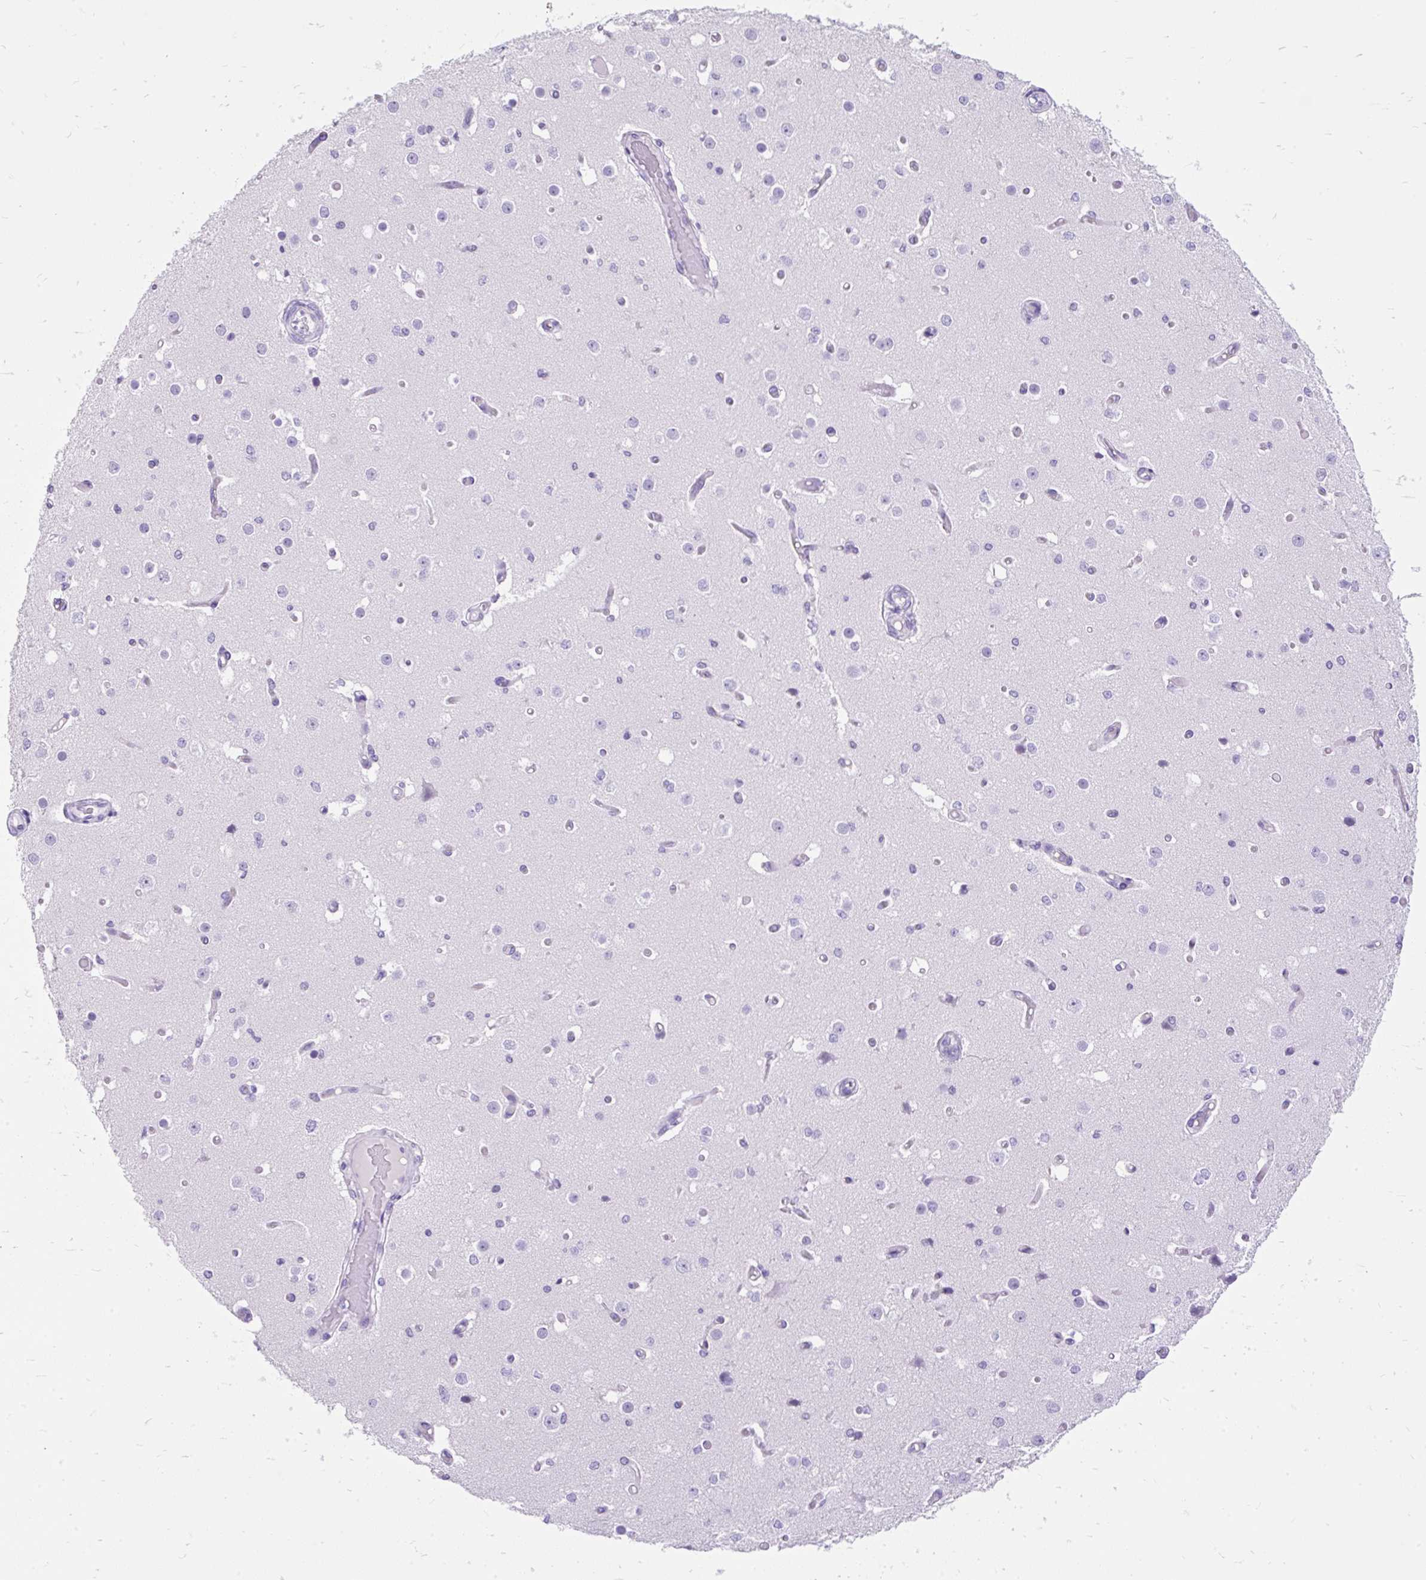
{"staining": {"intensity": "negative", "quantity": "none", "location": "none"}, "tissue": "cerebral cortex", "cell_type": "Endothelial cells", "image_type": "normal", "snomed": [{"axis": "morphology", "description": "Normal tissue, NOS"}, {"axis": "morphology", "description": "Inflammation, NOS"}, {"axis": "topography", "description": "Cerebral cortex"}], "caption": "Endothelial cells are negative for brown protein staining in benign cerebral cortex. (Brightfield microscopy of DAB immunohistochemistry (IHC) at high magnification).", "gene": "SCGB1A1", "patient": {"sex": "male", "age": 6}}